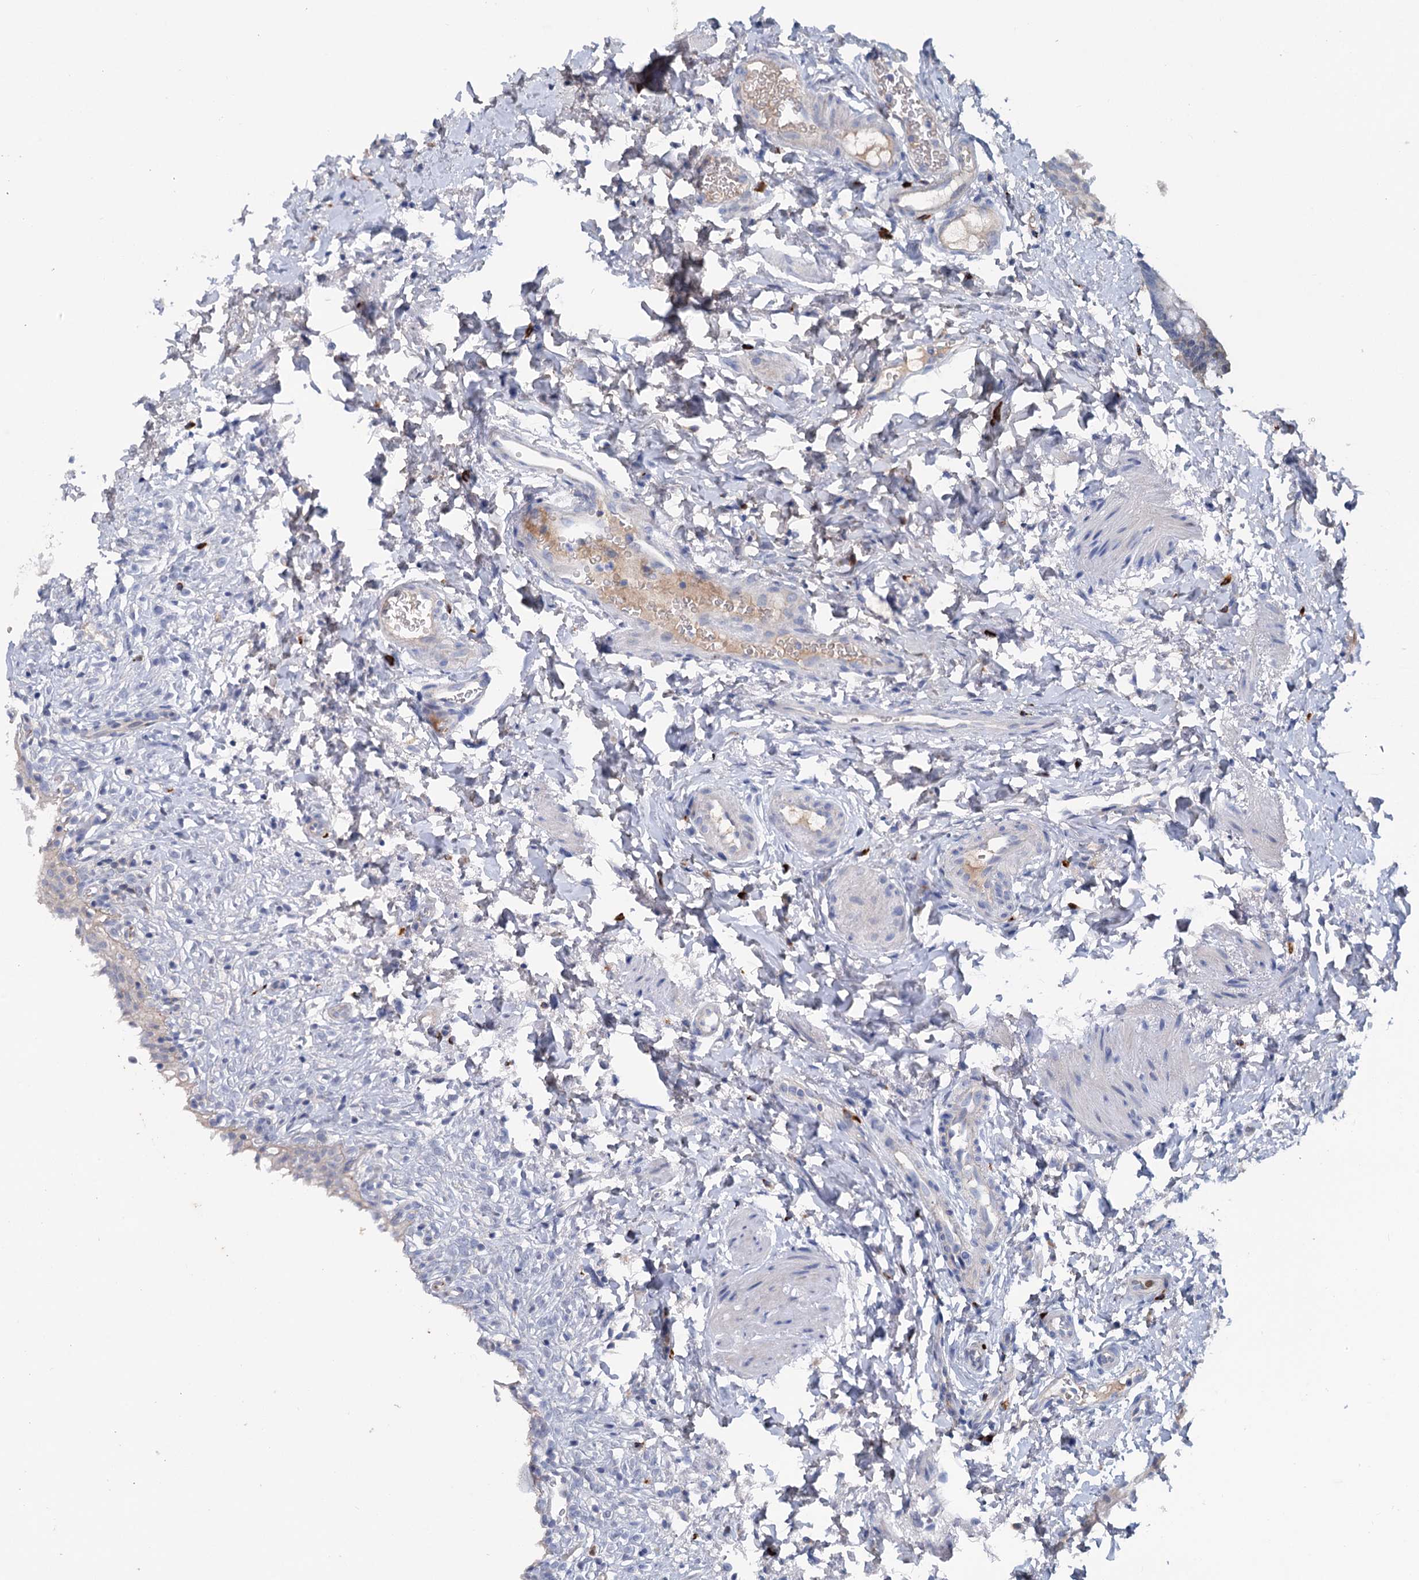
{"staining": {"intensity": "negative", "quantity": "none", "location": "none"}, "tissue": "urinary bladder", "cell_type": "Urothelial cells", "image_type": "normal", "snomed": [{"axis": "morphology", "description": "Normal tissue, NOS"}, {"axis": "topography", "description": "Urinary bladder"}], "caption": "Immunohistochemistry photomicrograph of normal urinary bladder: urinary bladder stained with DAB reveals no significant protein positivity in urothelial cells. (Immunohistochemistry, brightfield microscopy, high magnification).", "gene": "FAM111B", "patient": {"sex": "male", "age": 55}}